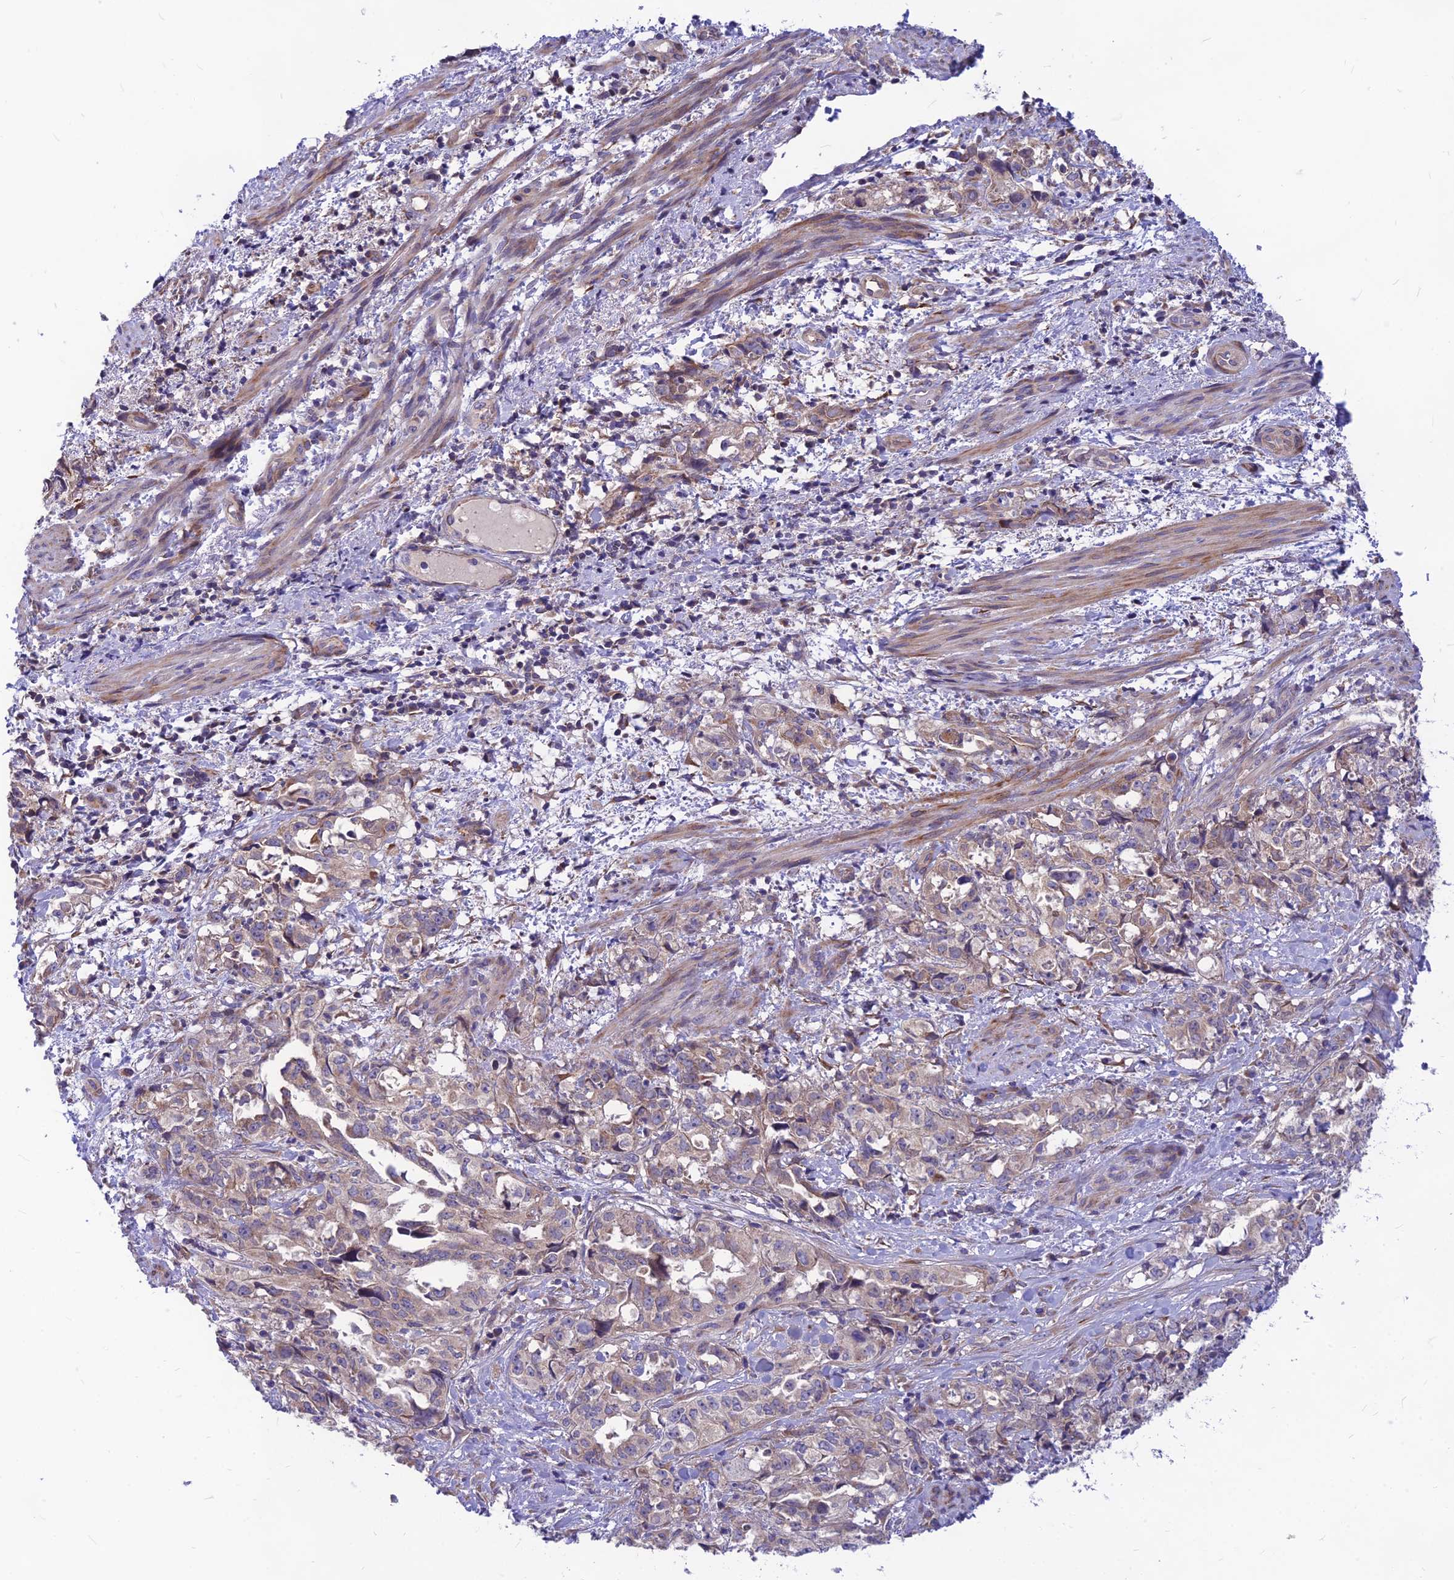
{"staining": {"intensity": "moderate", "quantity": ">75%", "location": "cytoplasmic/membranous"}, "tissue": "endometrial cancer", "cell_type": "Tumor cells", "image_type": "cancer", "snomed": [{"axis": "morphology", "description": "Adenocarcinoma, NOS"}, {"axis": "topography", "description": "Endometrium"}], "caption": "High-magnification brightfield microscopy of endometrial cancer (adenocarcinoma) stained with DAB (3,3'-diaminobenzidine) (brown) and counterstained with hematoxylin (blue). tumor cells exhibit moderate cytoplasmic/membranous expression is seen in about>75% of cells. (brown staining indicates protein expression, while blue staining denotes nuclei).", "gene": "PTCD2", "patient": {"sex": "female", "age": 65}}